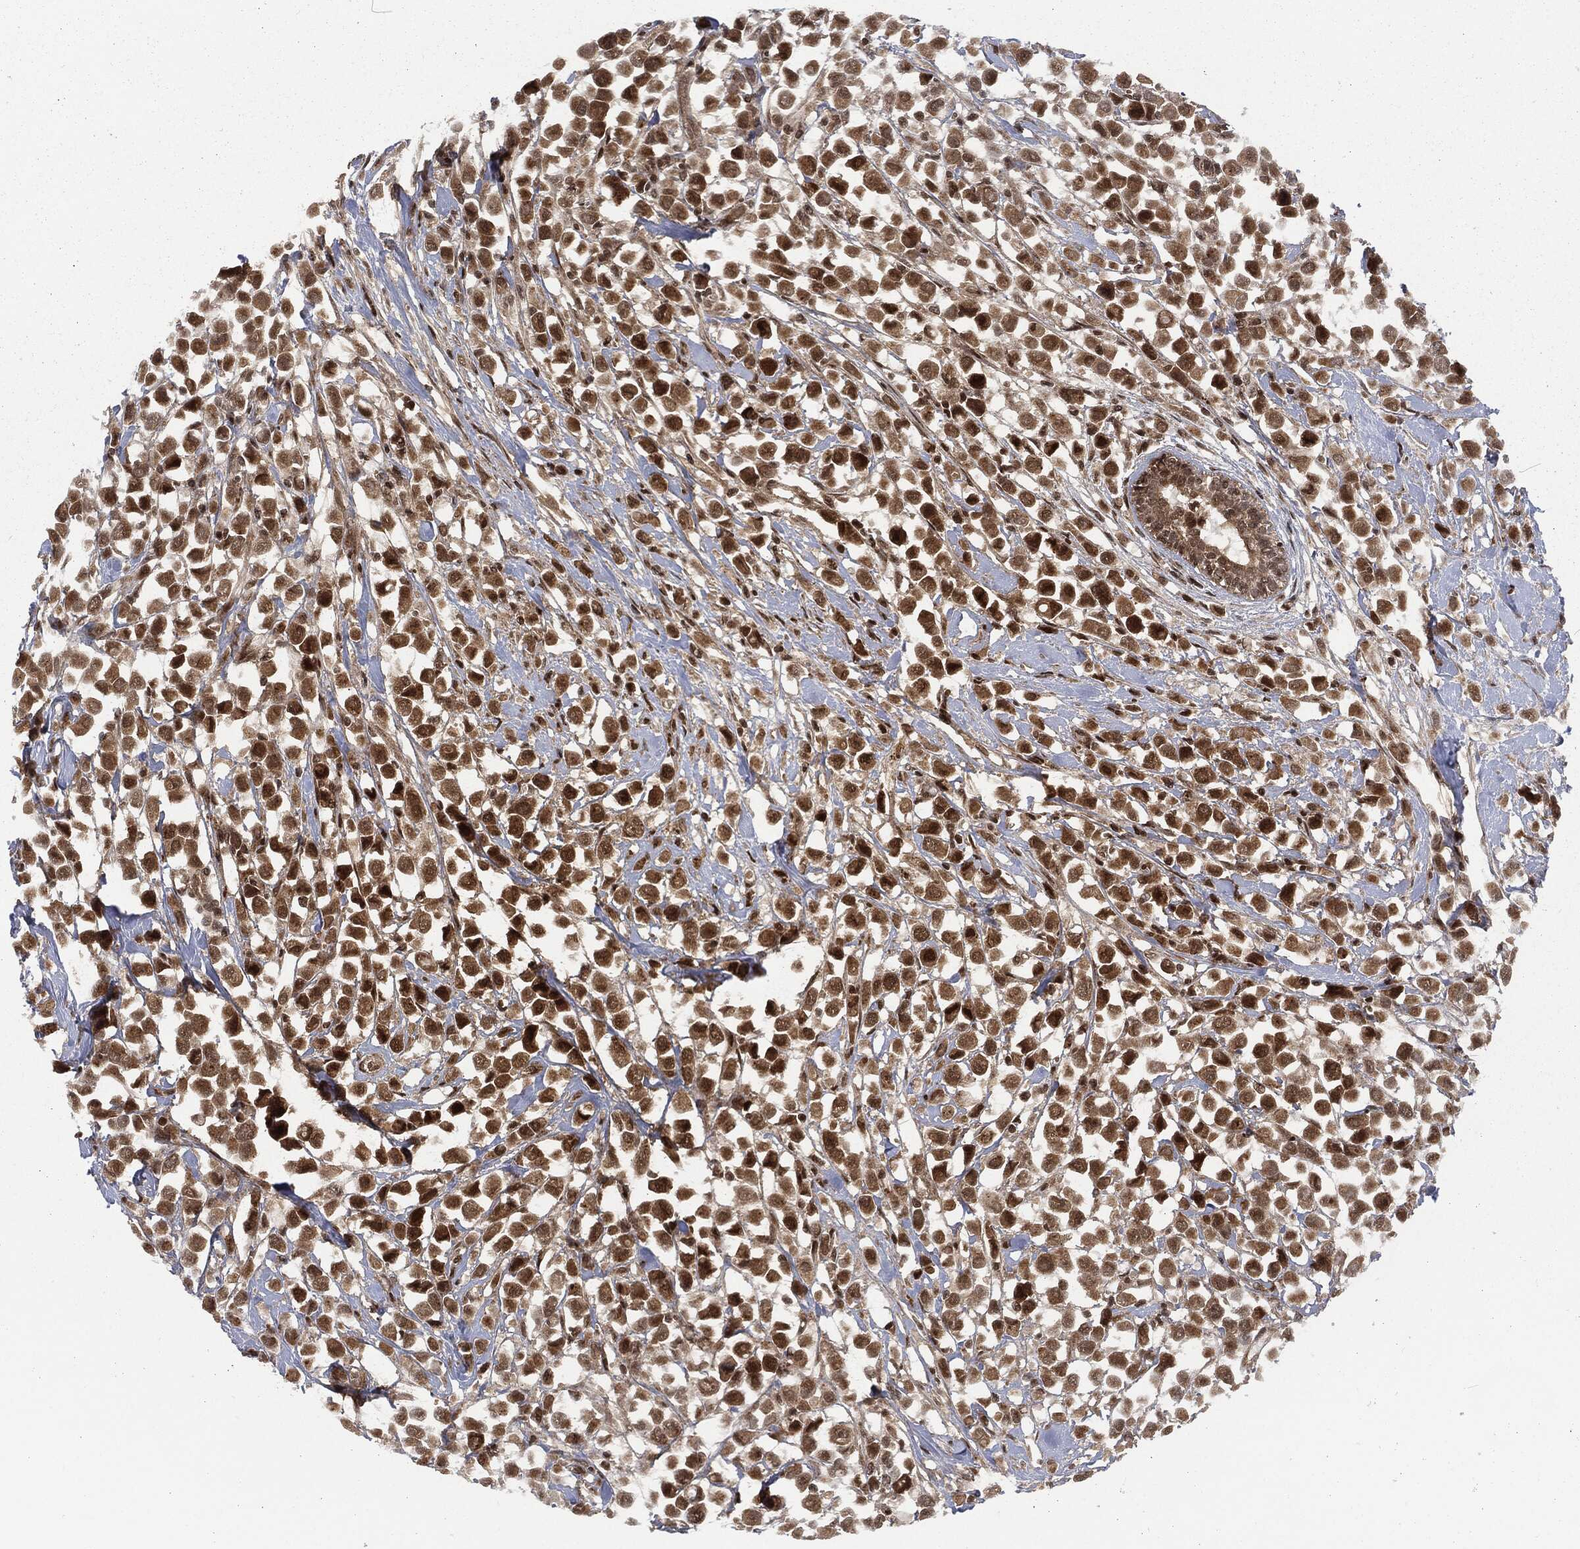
{"staining": {"intensity": "strong", "quantity": "25%-75%", "location": "cytoplasmic/membranous,nuclear"}, "tissue": "breast cancer", "cell_type": "Tumor cells", "image_type": "cancer", "snomed": [{"axis": "morphology", "description": "Duct carcinoma"}, {"axis": "topography", "description": "Breast"}], "caption": "IHC micrograph of breast cancer (invasive ductal carcinoma) stained for a protein (brown), which exhibits high levels of strong cytoplasmic/membranous and nuclear staining in approximately 25%-75% of tumor cells.", "gene": "NGRN", "patient": {"sex": "female", "age": 61}}